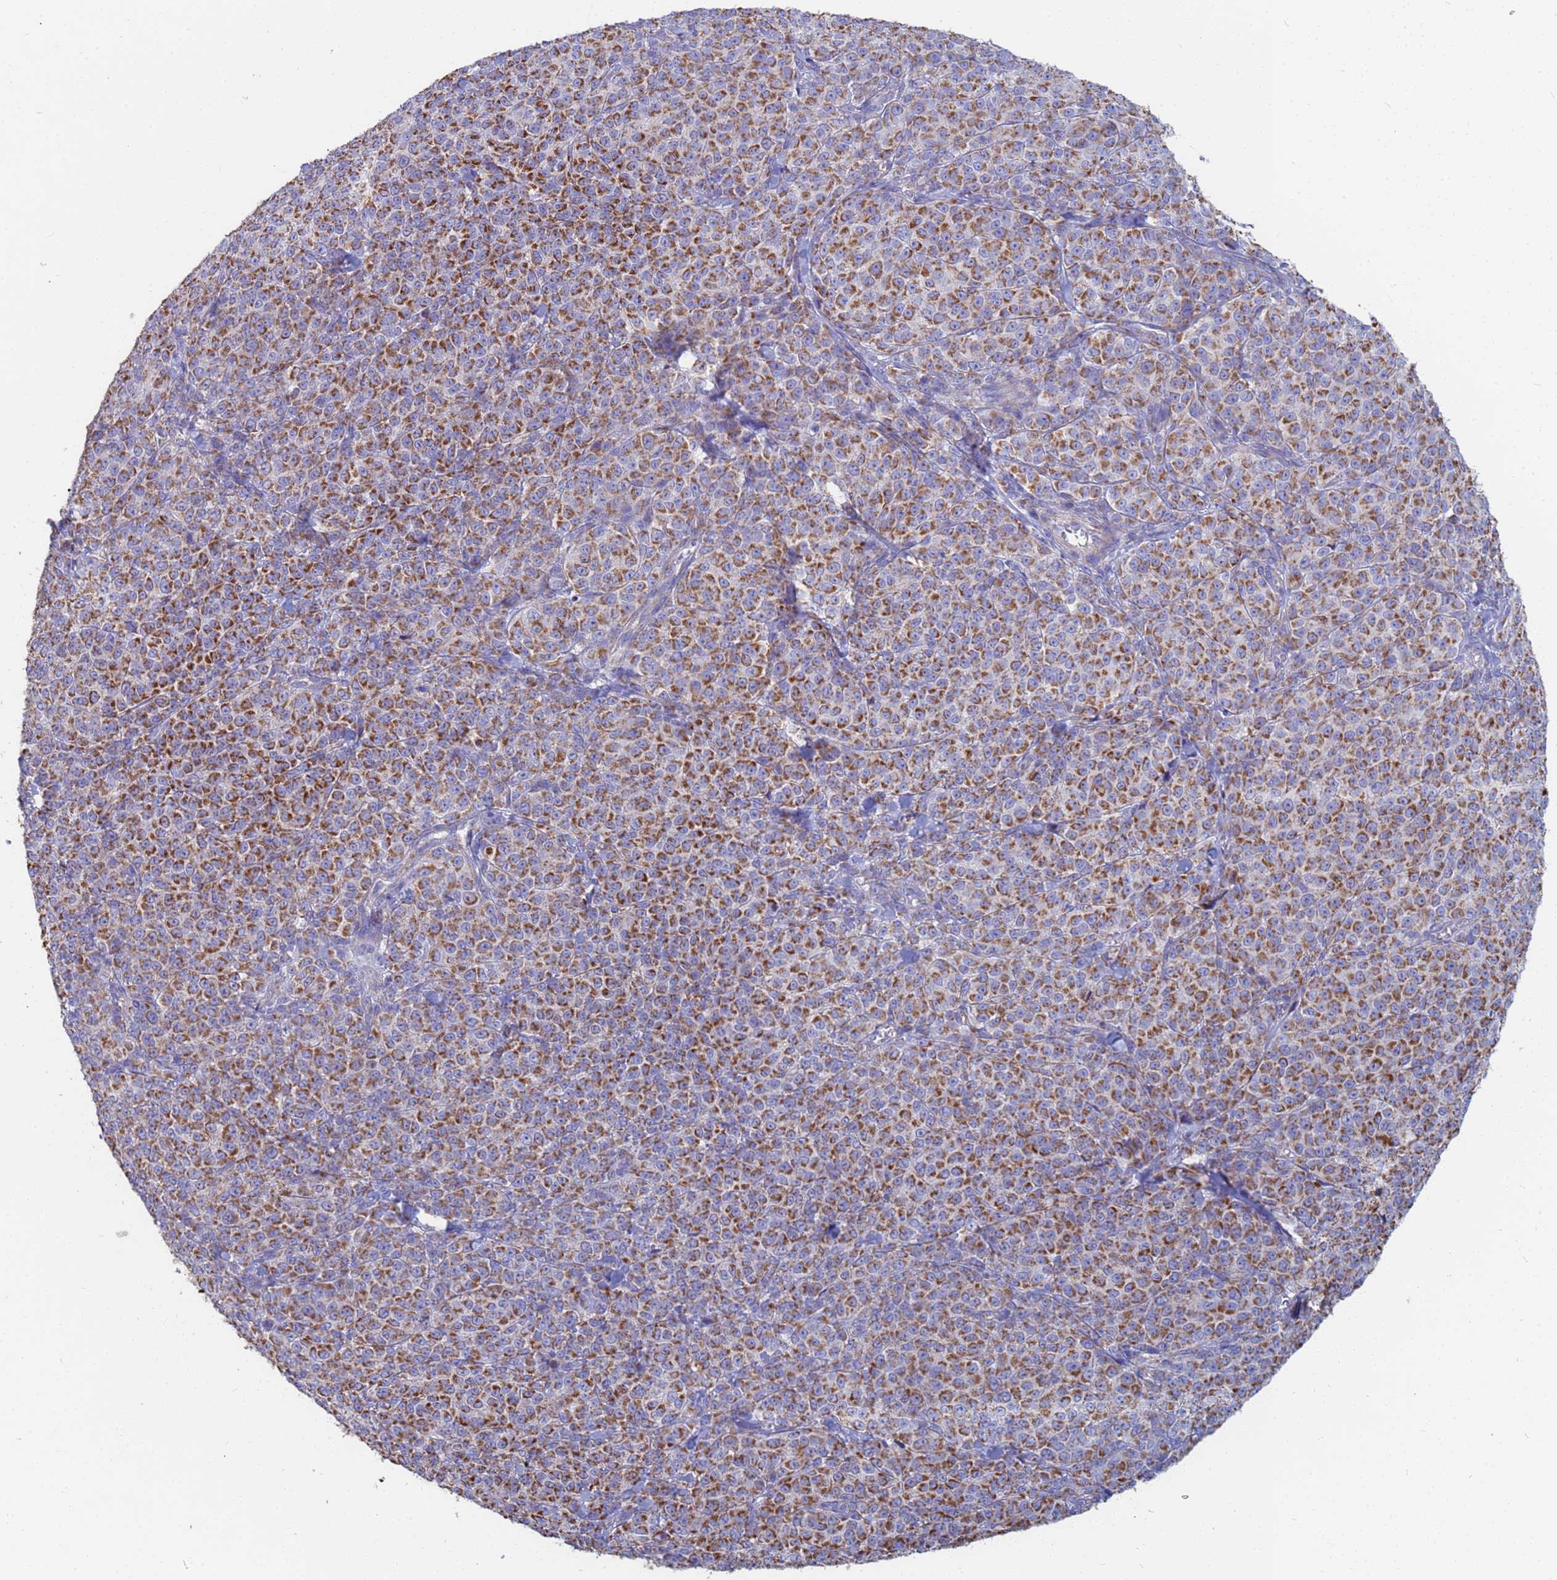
{"staining": {"intensity": "strong", "quantity": ">75%", "location": "cytoplasmic/membranous"}, "tissue": "melanoma", "cell_type": "Tumor cells", "image_type": "cancer", "snomed": [{"axis": "morphology", "description": "Normal tissue, NOS"}, {"axis": "morphology", "description": "Malignant melanoma, NOS"}, {"axis": "topography", "description": "Skin"}], "caption": "Brown immunohistochemical staining in melanoma demonstrates strong cytoplasmic/membranous expression in approximately >75% of tumor cells.", "gene": "UQCRH", "patient": {"sex": "female", "age": 34}}